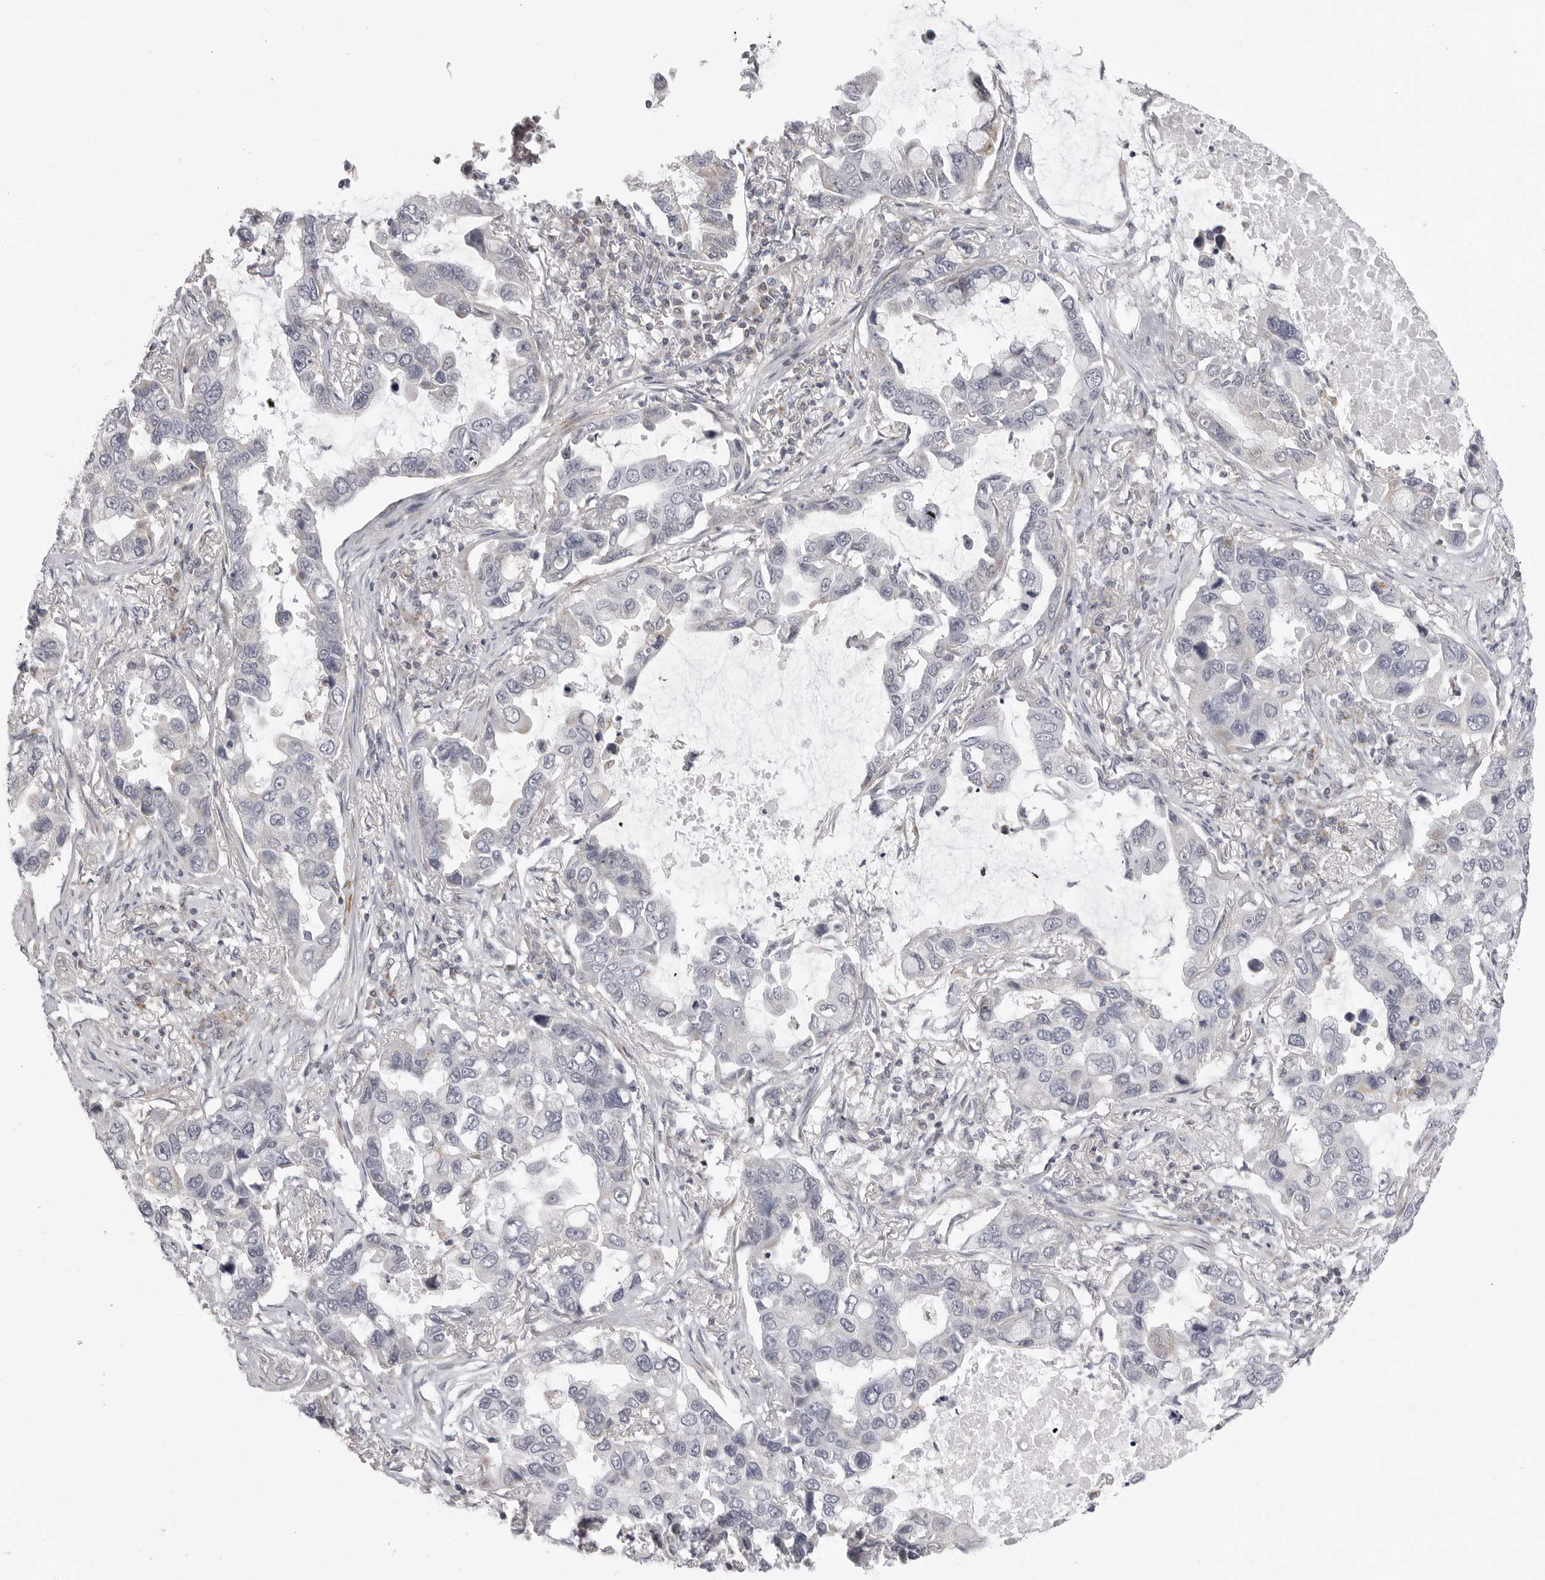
{"staining": {"intensity": "negative", "quantity": "none", "location": "none"}, "tissue": "lung cancer", "cell_type": "Tumor cells", "image_type": "cancer", "snomed": [{"axis": "morphology", "description": "Adenocarcinoma, NOS"}, {"axis": "topography", "description": "Lung"}], "caption": "The micrograph shows no significant expression in tumor cells of lung cancer.", "gene": "MAP7D1", "patient": {"sex": "male", "age": 64}}